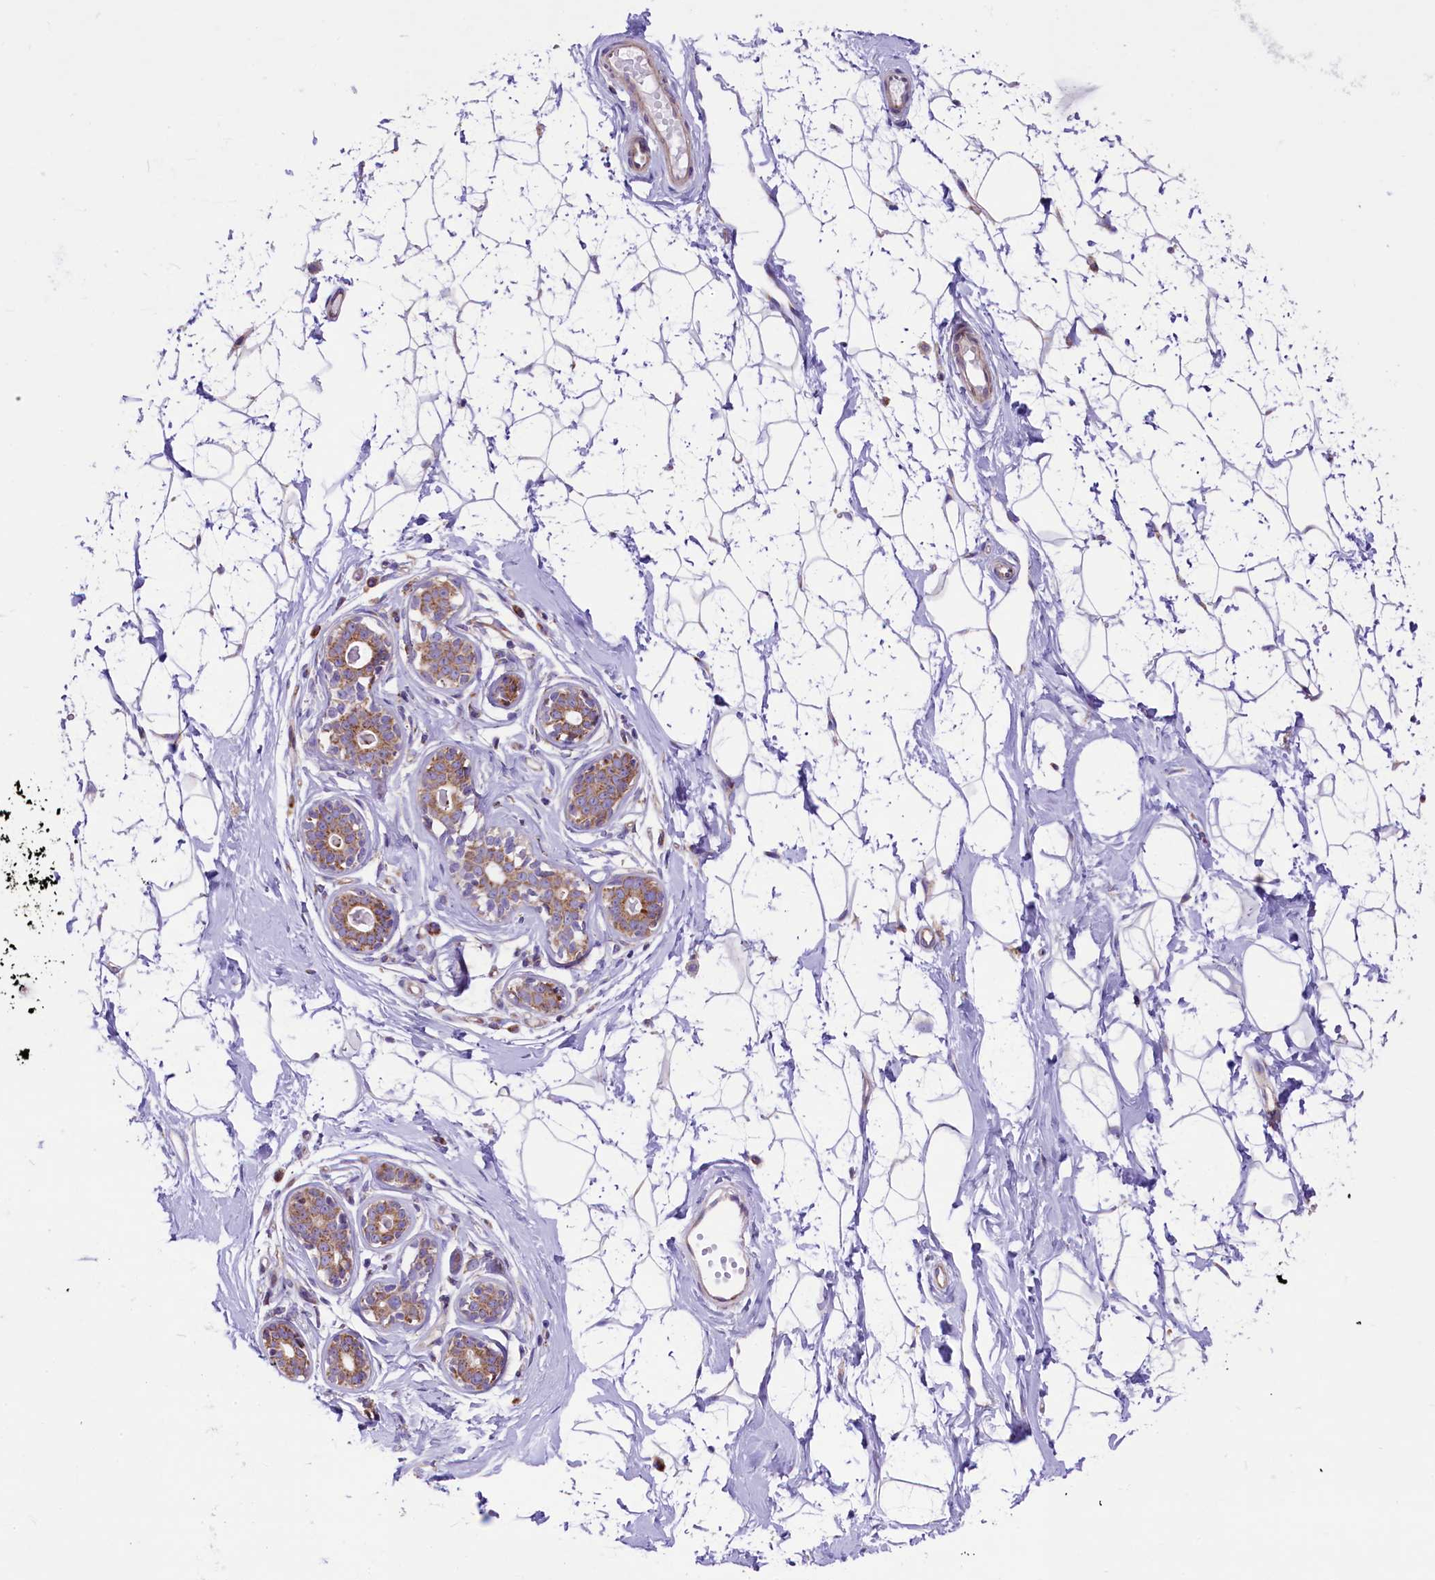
{"staining": {"intensity": "negative", "quantity": "none", "location": "none"}, "tissue": "breast", "cell_type": "Adipocytes", "image_type": "normal", "snomed": [{"axis": "morphology", "description": "Normal tissue, NOS"}, {"axis": "morphology", "description": "Adenoma, NOS"}, {"axis": "topography", "description": "Breast"}], "caption": "There is no significant staining in adipocytes of breast.", "gene": "PTPRU", "patient": {"sex": "female", "age": 23}}